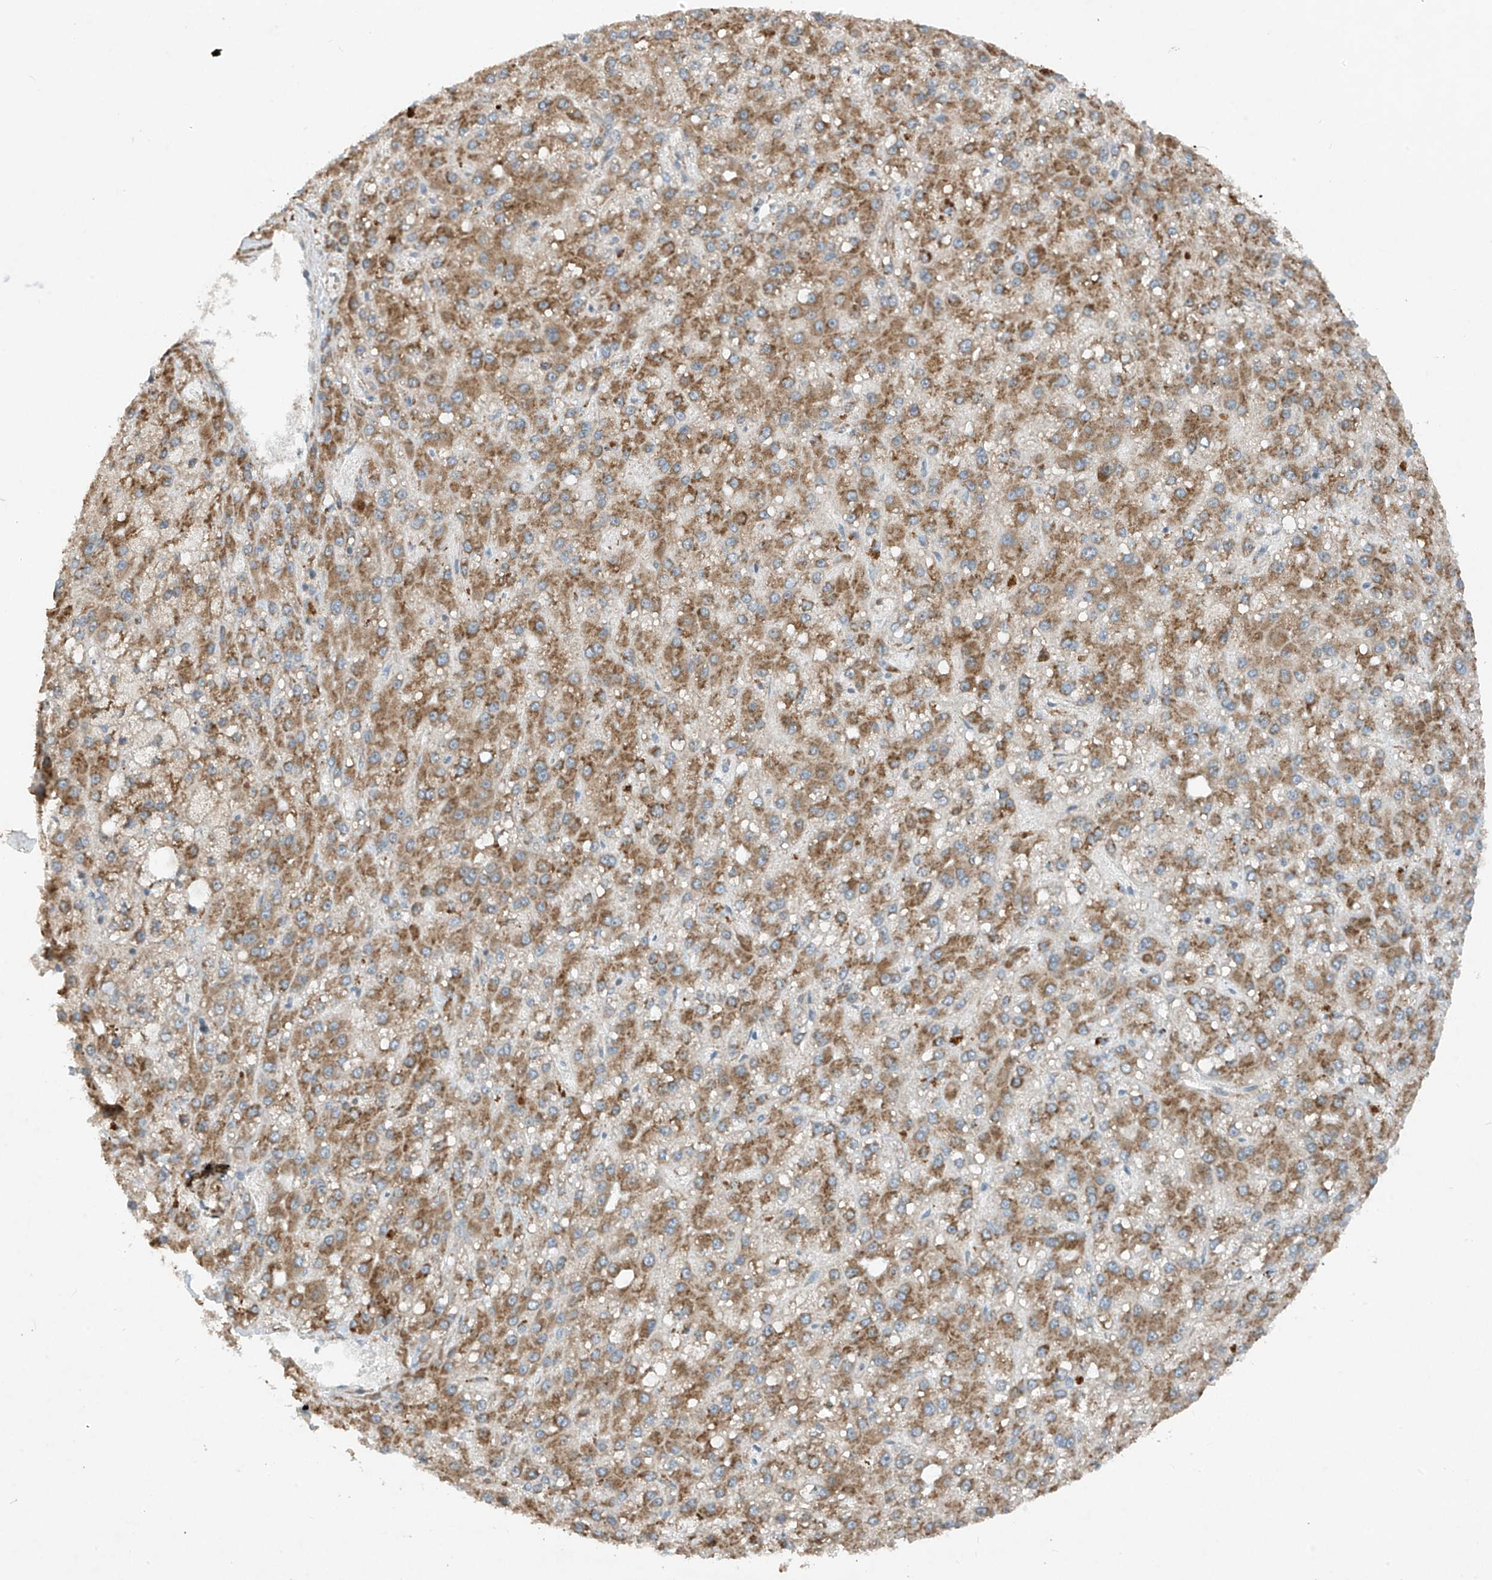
{"staining": {"intensity": "moderate", "quantity": ">75%", "location": "cytoplasmic/membranous"}, "tissue": "liver cancer", "cell_type": "Tumor cells", "image_type": "cancer", "snomed": [{"axis": "morphology", "description": "Carcinoma, Hepatocellular, NOS"}, {"axis": "topography", "description": "Liver"}], "caption": "Immunohistochemistry (IHC) photomicrograph of liver cancer stained for a protein (brown), which demonstrates medium levels of moderate cytoplasmic/membranous staining in about >75% of tumor cells.", "gene": "RPL34", "patient": {"sex": "male", "age": 67}}